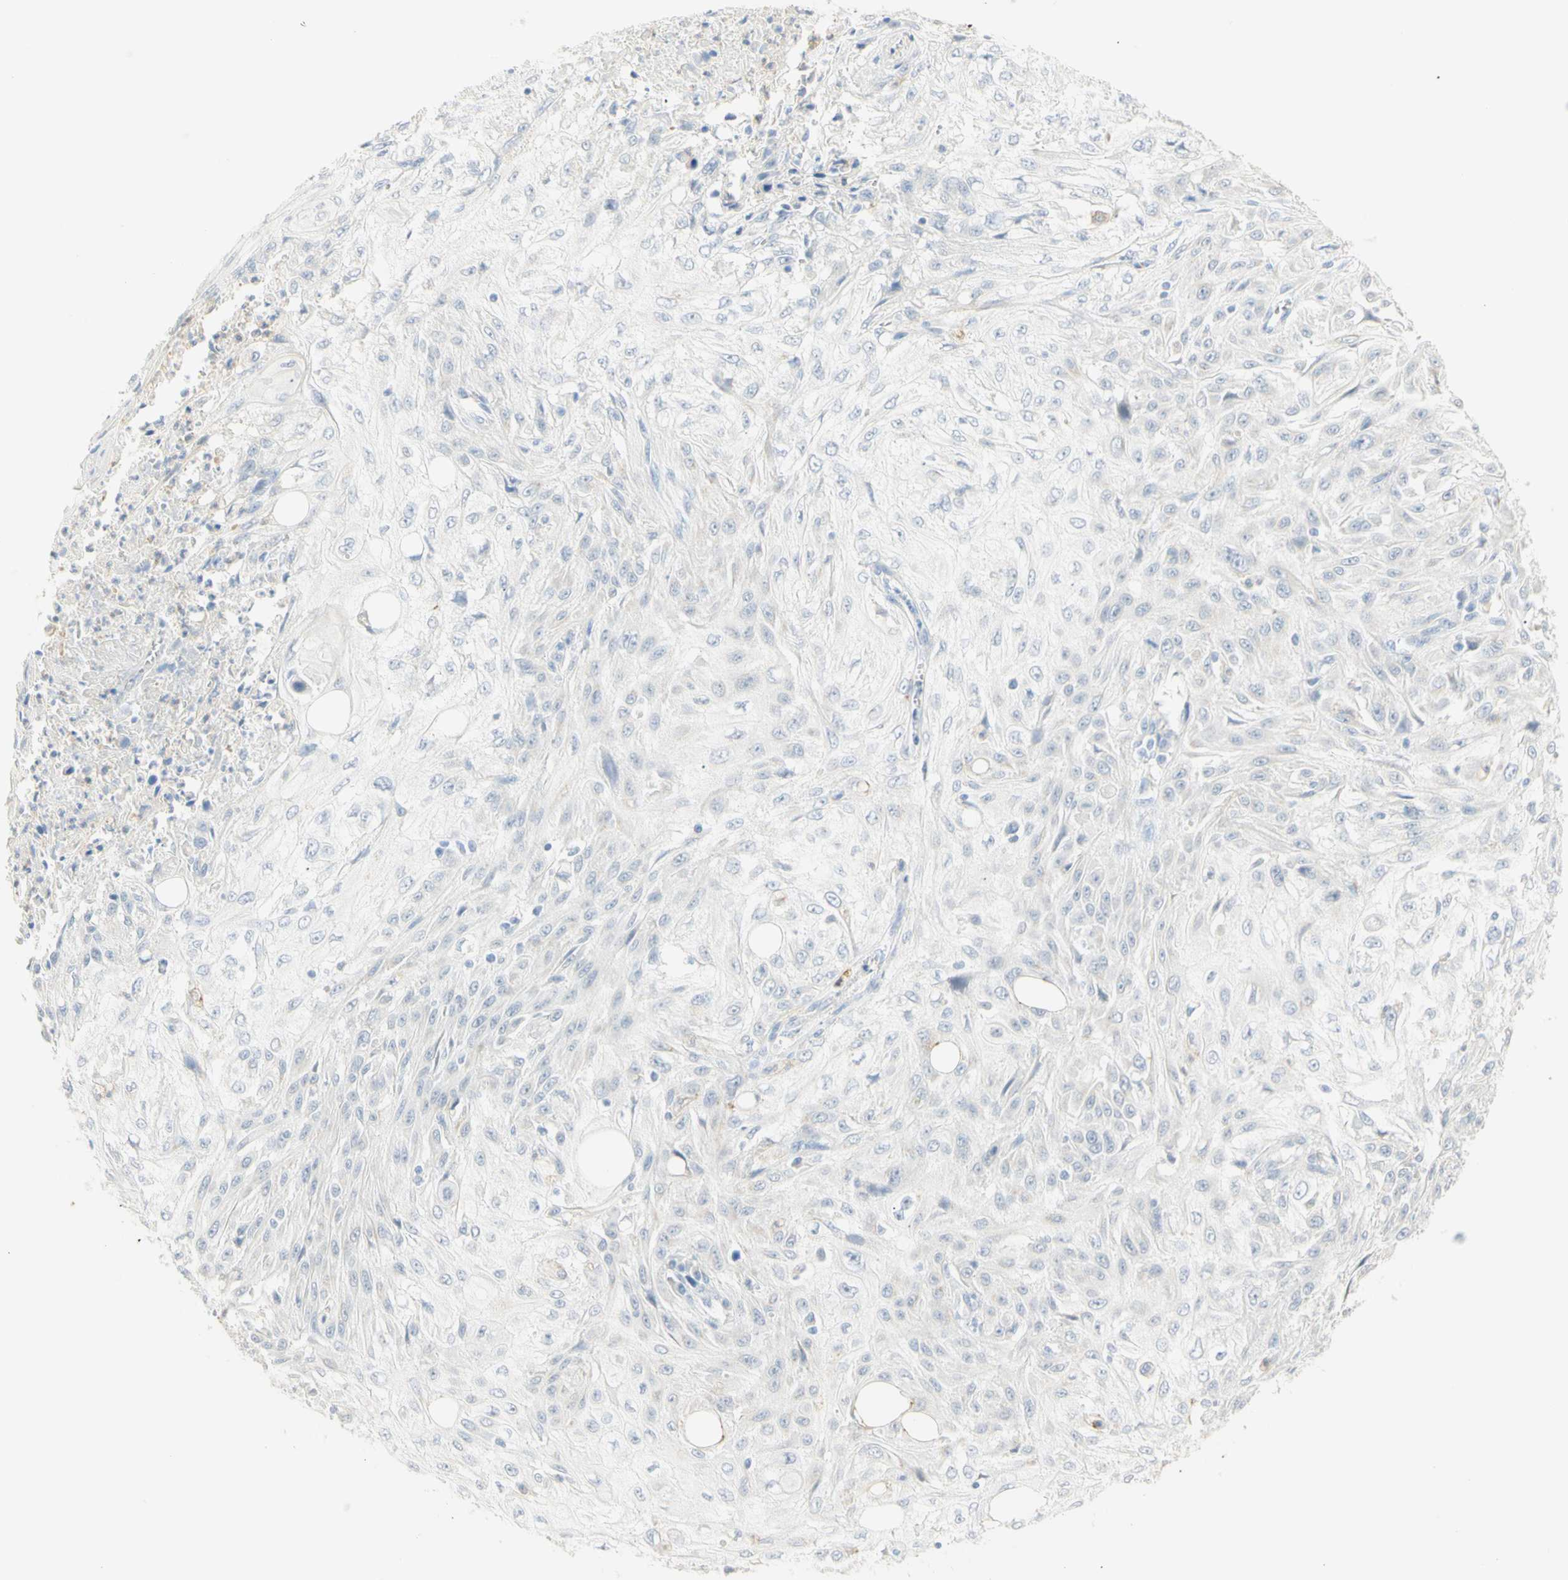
{"staining": {"intensity": "negative", "quantity": "none", "location": "none"}, "tissue": "skin cancer", "cell_type": "Tumor cells", "image_type": "cancer", "snomed": [{"axis": "morphology", "description": "Squamous cell carcinoma, NOS"}, {"axis": "topography", "description": "Skin"}], "caption": "Skin cancer (squamous cell carcinoma) was stained to show a protein in brown. There is no significant expression in tumor cells. (DAB (3,3'-diaminobenzidine) IHC visualized using brightfield microscopy, high magnification).", "gene": "B4GALNT3", "patient": {"sex": "male", "age": 75}}